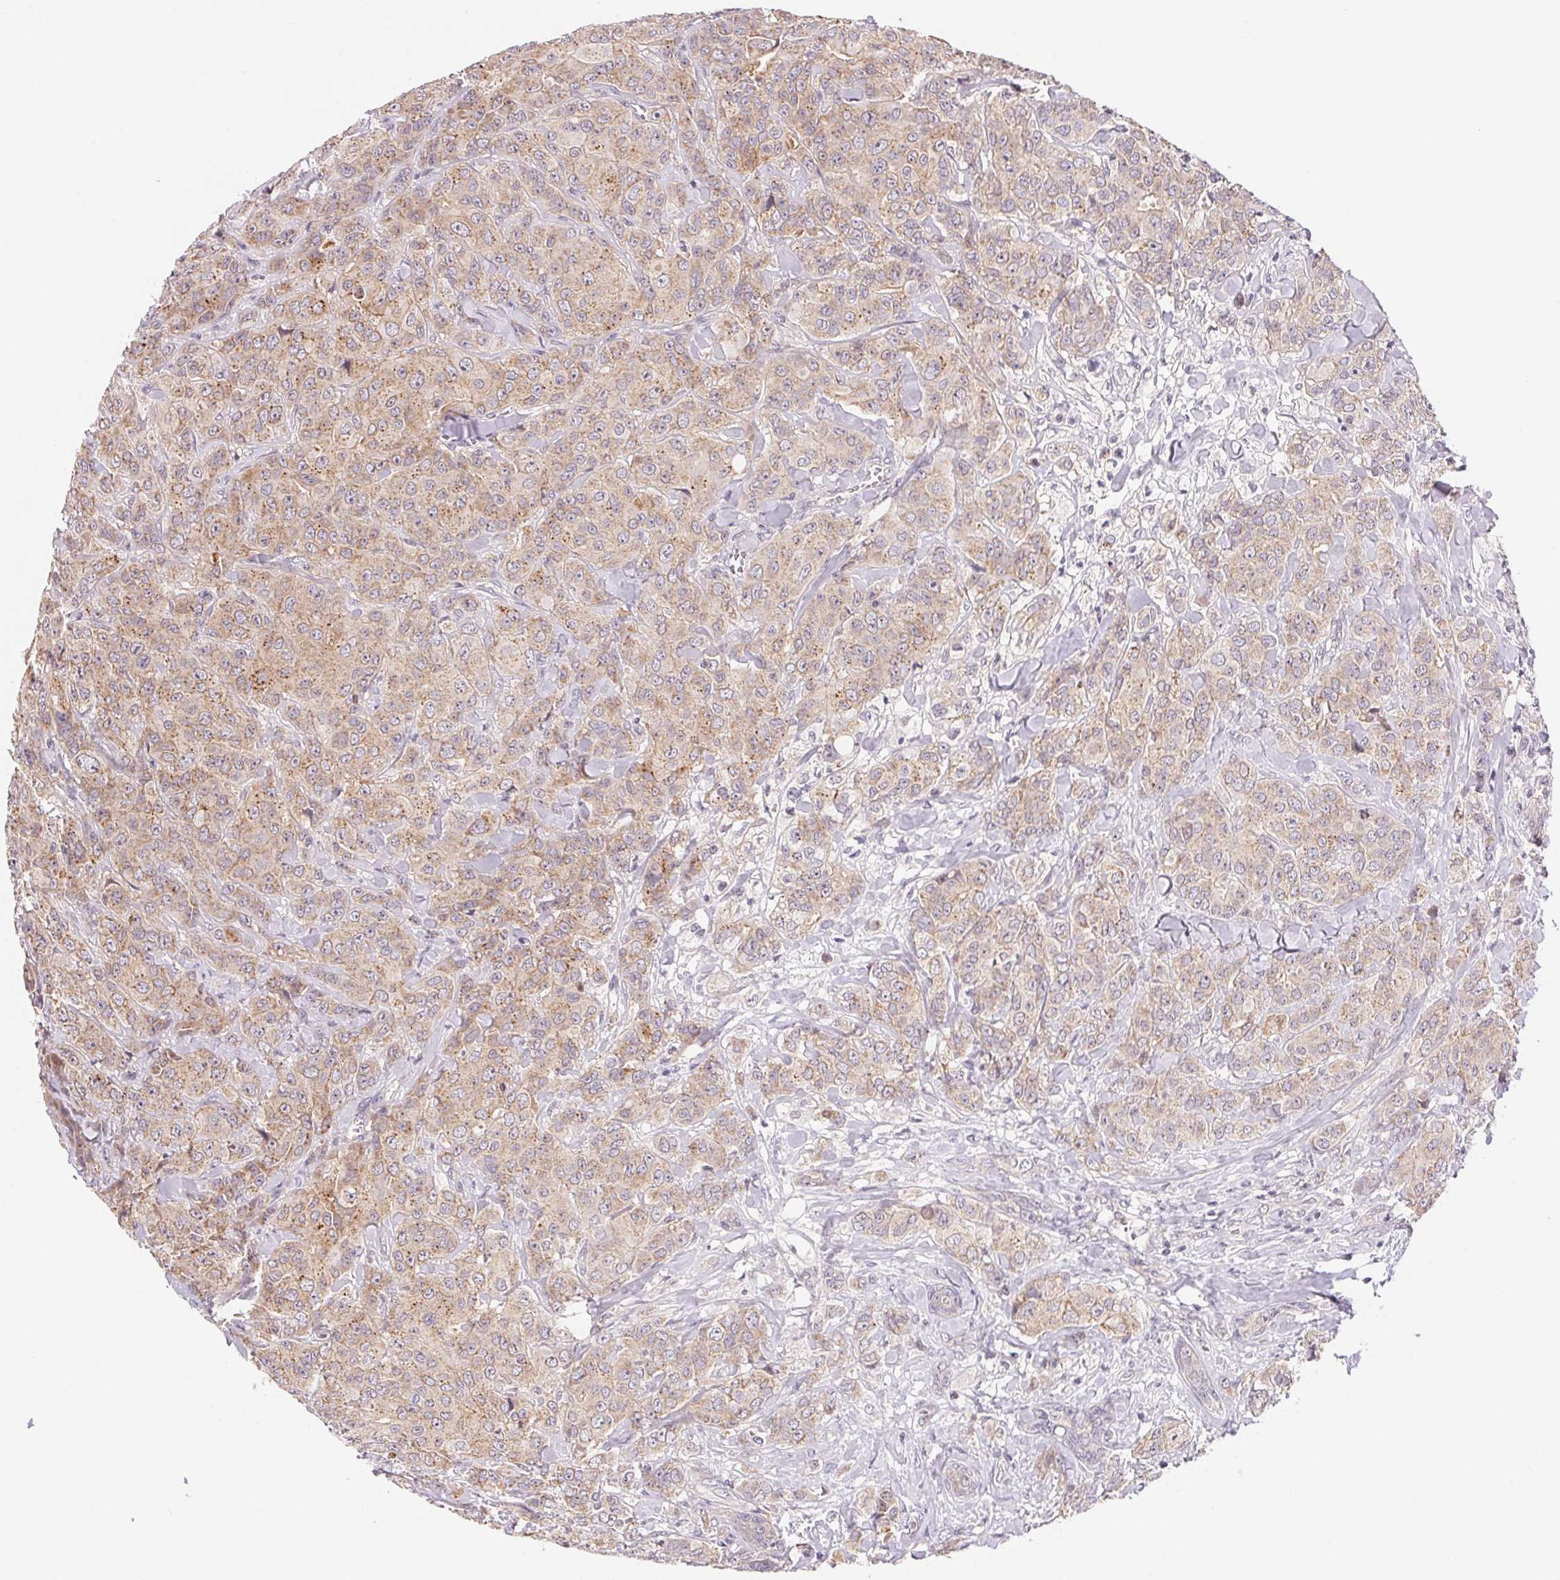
{"staining": {"intensity": "weak", "quantity": ">75%", "location": "cytoplasmic/membranous"}, "tissue": "breast cancer", "cell_type": "Tumor cells", "image_type": "cancer", "snomed": [{"axis": "morphology", "description": "Normal tissue, NOS"}, {"axis": "morphology", "description": "Duct carcinoma"}, {"axis": "topography", "description": "Breast"}], "caption": "Tumor cells demonstrate low levels of weak cytoplasmic/membranous expression in about >75% of cells in human breast cancer (invasive ductal carcinoma).", "gene": "BNIP5", "patient": {"sex": "female", "age": 43}}